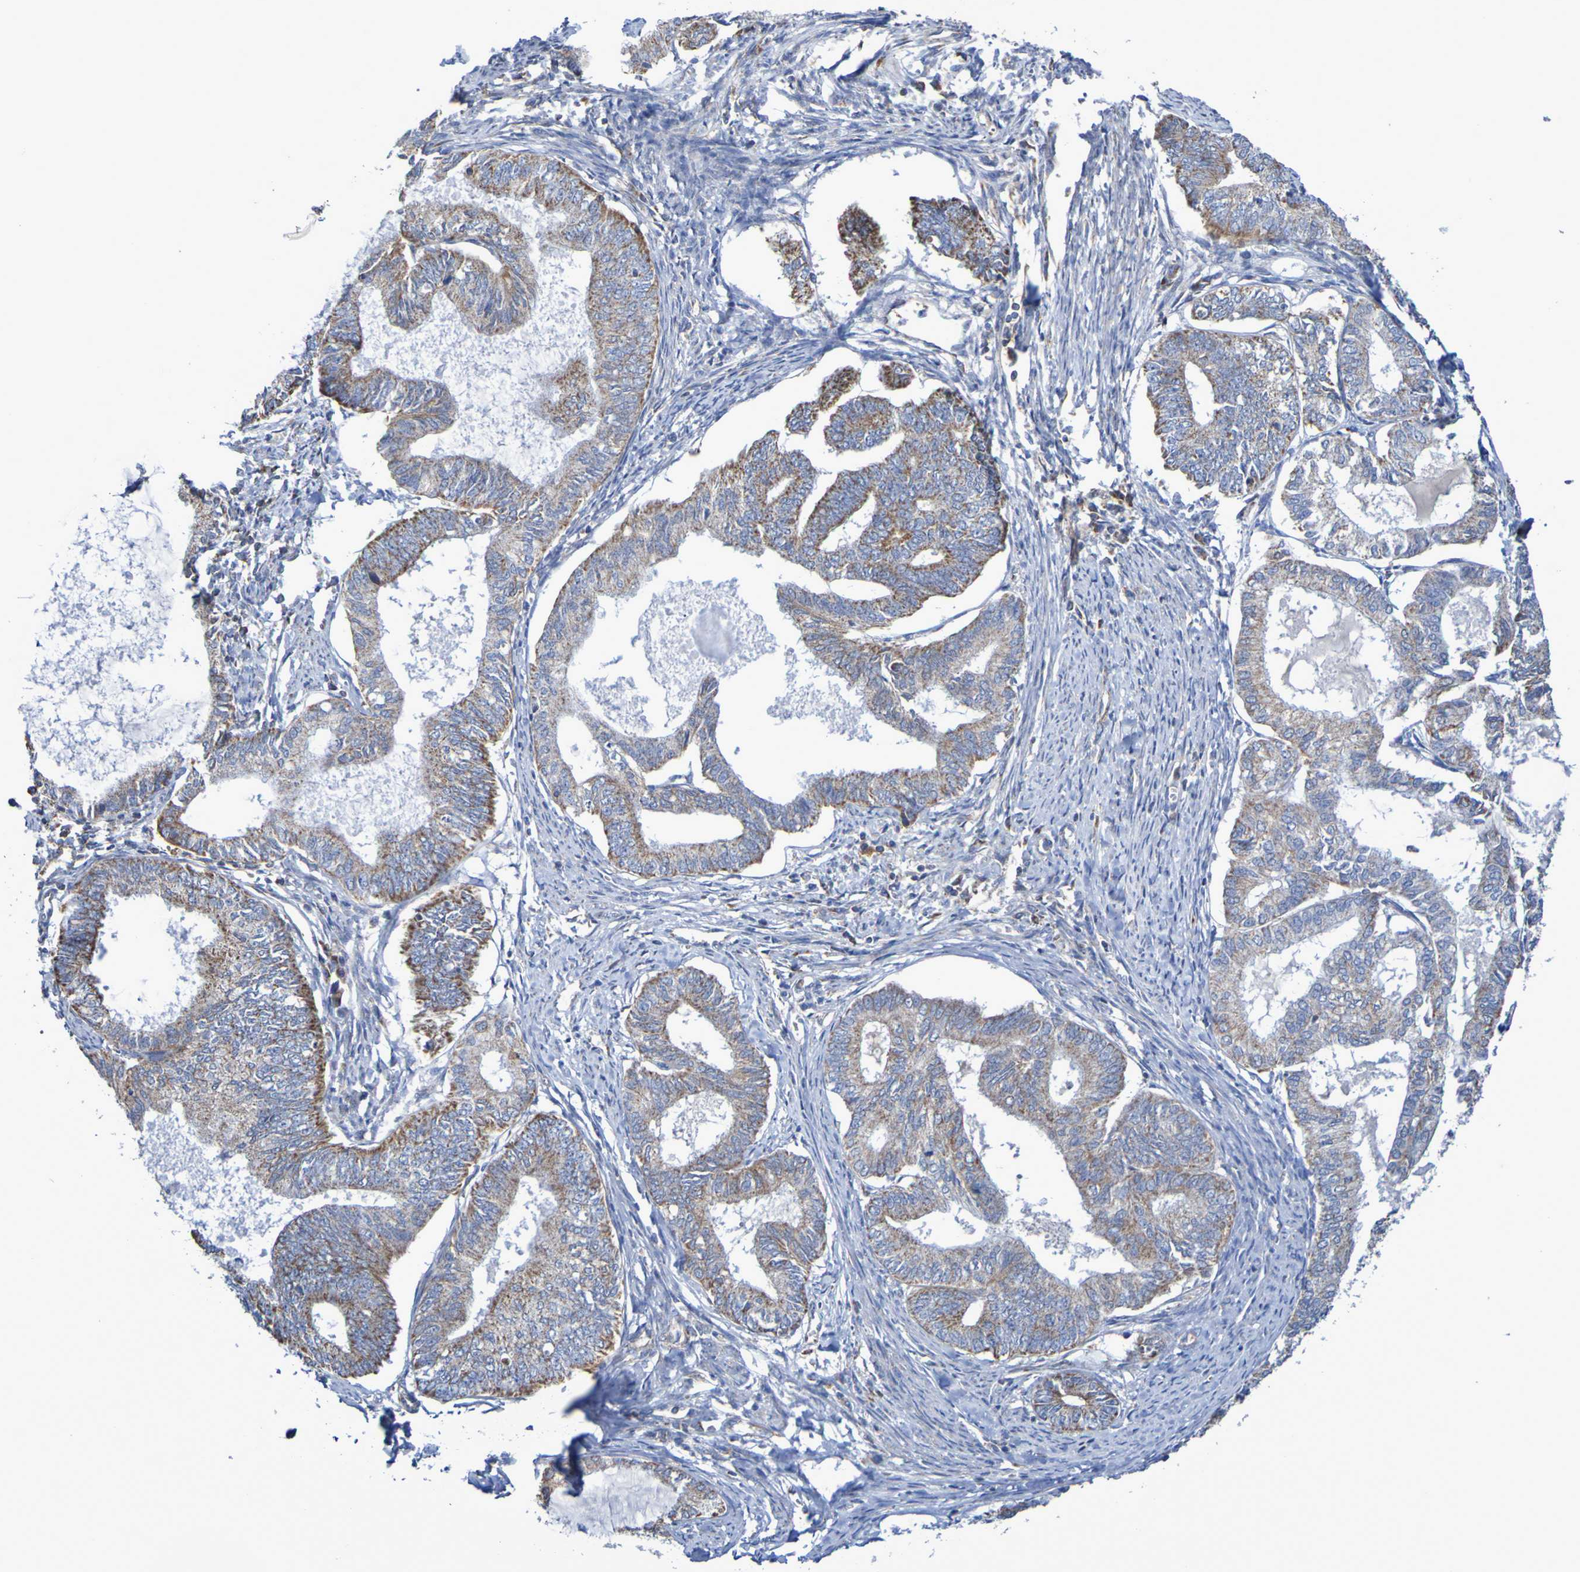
{"staining": {"intensity": "moderate", "quantity": ">75%", "location": "cytoplasmic/membranous"}, "tissue": "endometrial cancer", "cell_type": "Tumor cells", "image_type": "cancer", "snomed": [{"axis": "morphology", "description": "Adenocarcinoma, NOS"}, {"axis": "topography", "description": "Endometrium"}], "caption": "Protein analysis of endometrial cancer tissue shows moderate cytoplasmic/membranous staining in approximately >75% of tumor cells.", "gene": "CNTN2", "patient": {"sex": "female", "age": 86}}